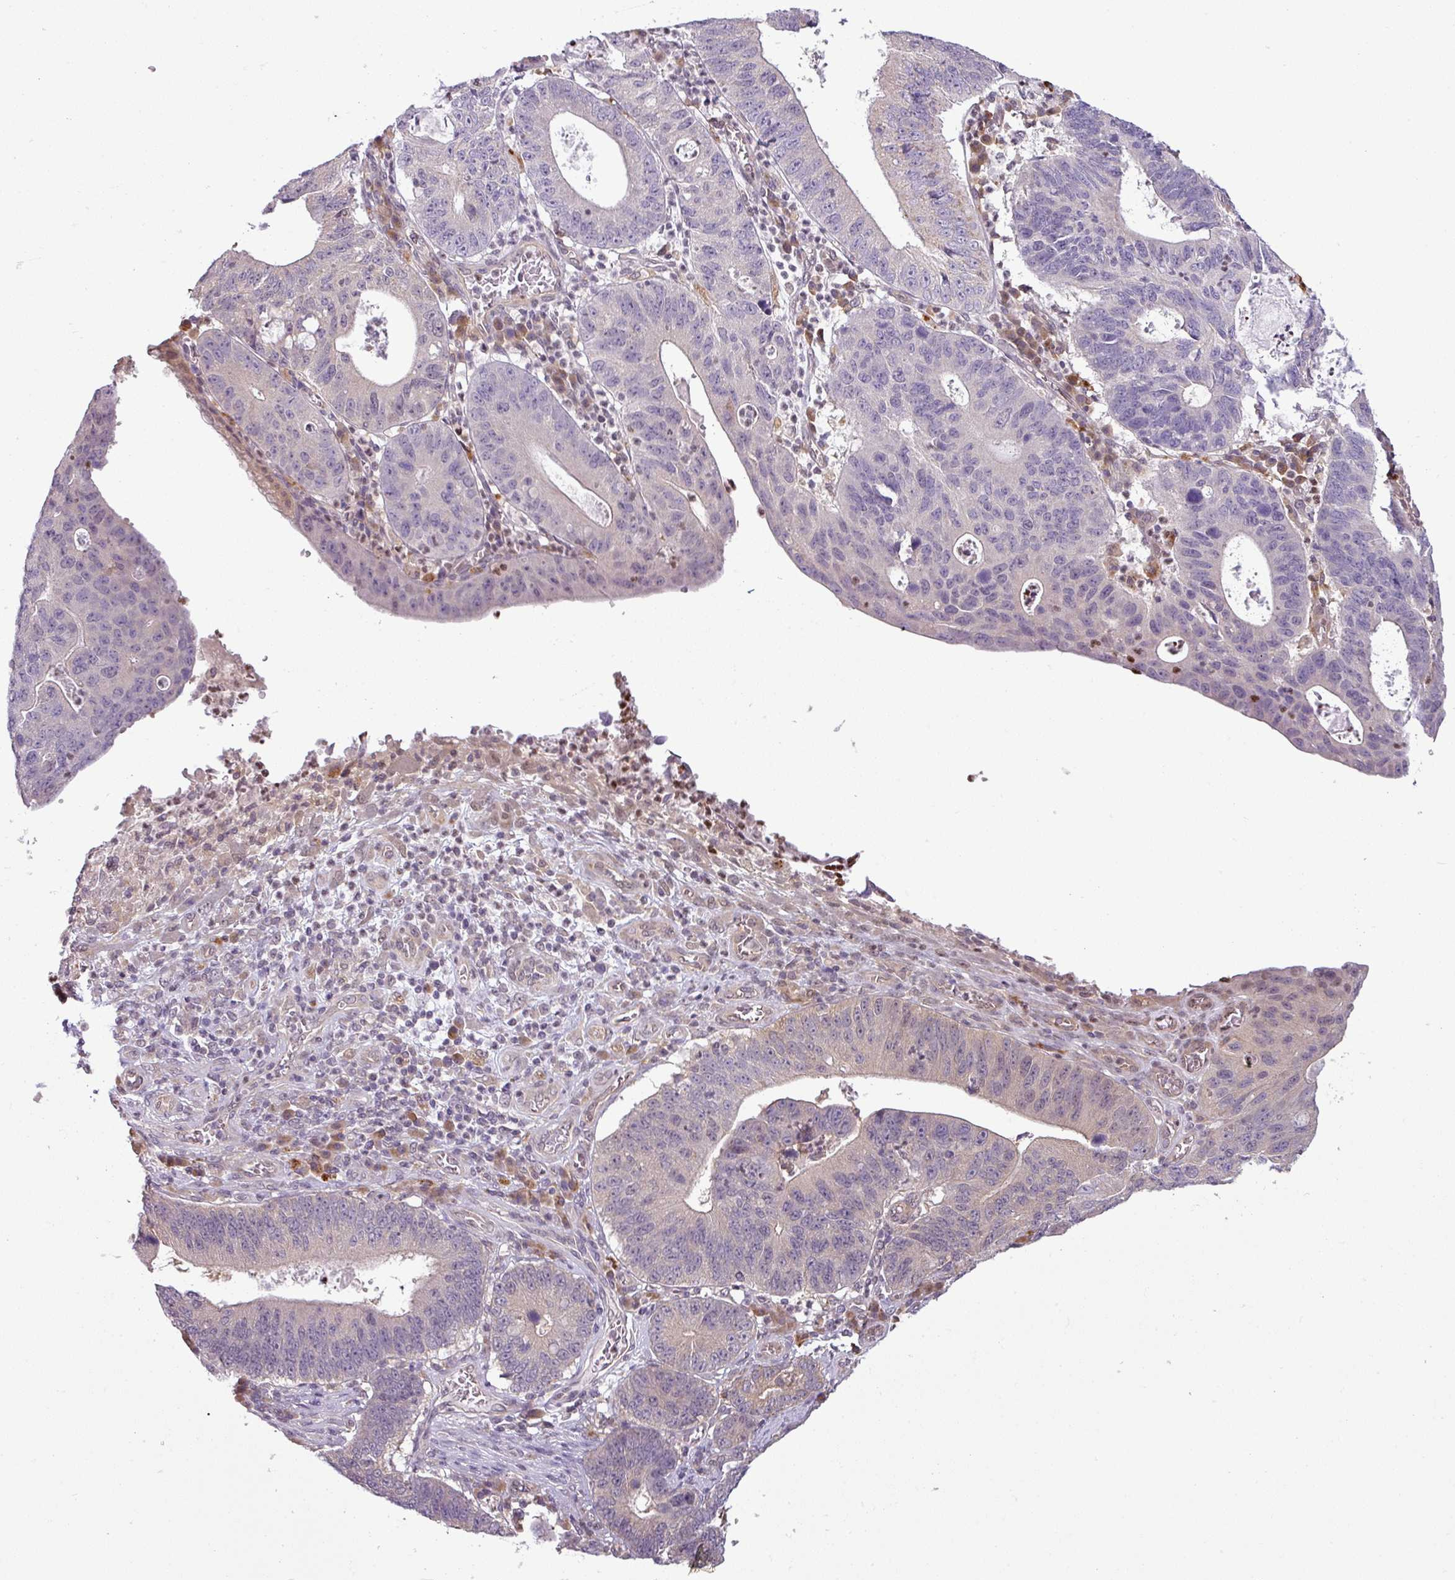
{"staining": {"intensity": "weak", "quantity": "<25%", "location": "cytoplasmic/membranous,nuclear"}, "tissue": "stomach cancer", "cell_type": "Tumor cells", "image_type": "cancer", "snomed": [{"axis": "morphology", "description": "Adenocarcinoma, NOS"}, {"axis": "topography", "description": "Stomach"}], "caption": "Micrograph shows no protein positivity in tumor cells of stomach cancer (adenocarcinoma) tissue.", "gene": "CCDC144A", "patient": {"sex": "male", "age": 59}}